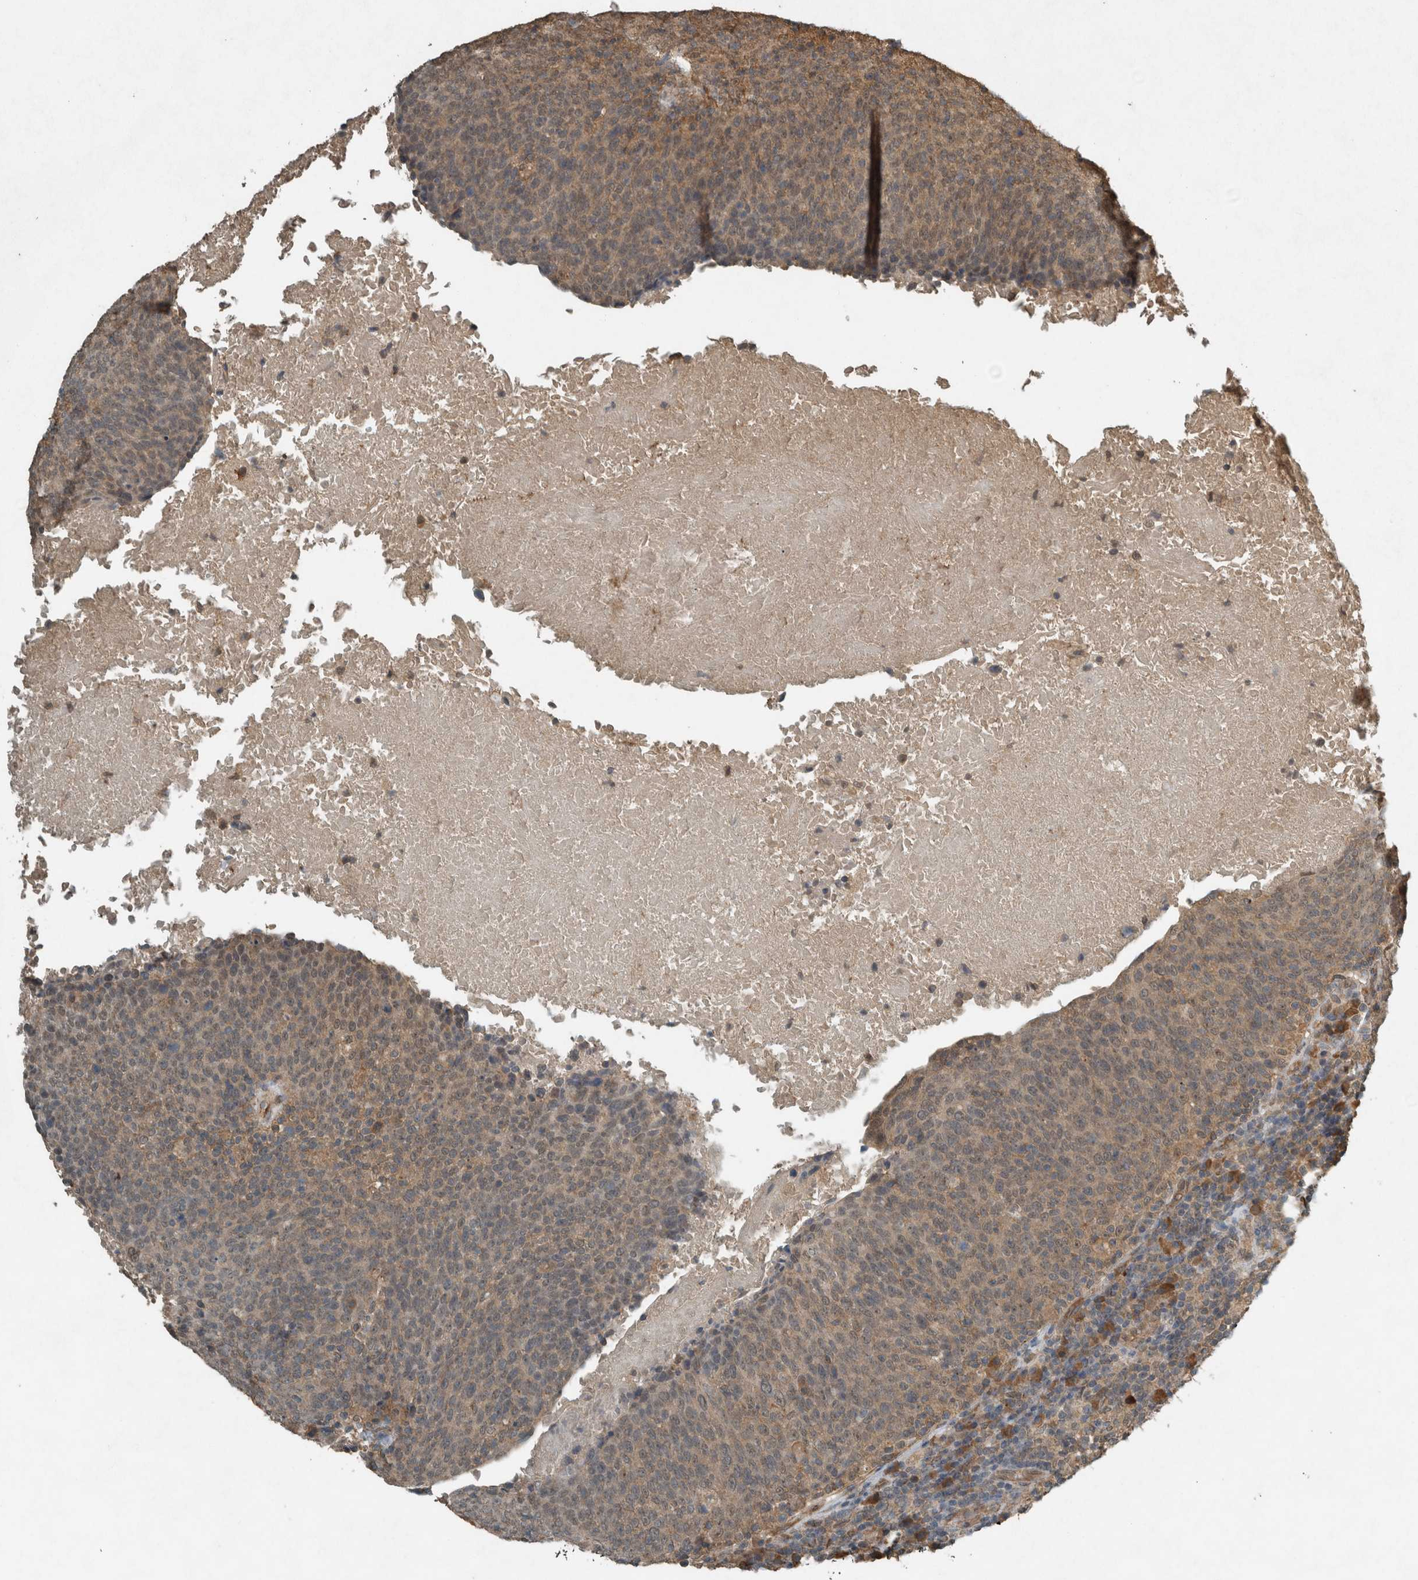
{"staining": {"intensity": "moderate", "quantity": "25%-75%", "location": "cytoplasmic/membranous"}, "tissue": "head and neck cancer", "cell_type": "Tumor cells", "image_type": "cancer", "snomed": [{"axis": "morphology", "description": "Squamous cell carcinoma, NOS"}, {"axis": "morphology", "description": "Squamous cell carcinoma, metastatic, NOS"}, {"axis": "topography", "description": "Lymph node"}, {"axis": "topography", "description": "Head-Neck"}], "caption": "About 25%-75% of tumor cells in human head and neck squamous cell carcinoma exhibit moderate cytoplasmic/membranous protein expression as visualized by brown immunohistochemical staining.", "gene": "ARHGEF12", "patient": {"sex": "male", "age": 62}}